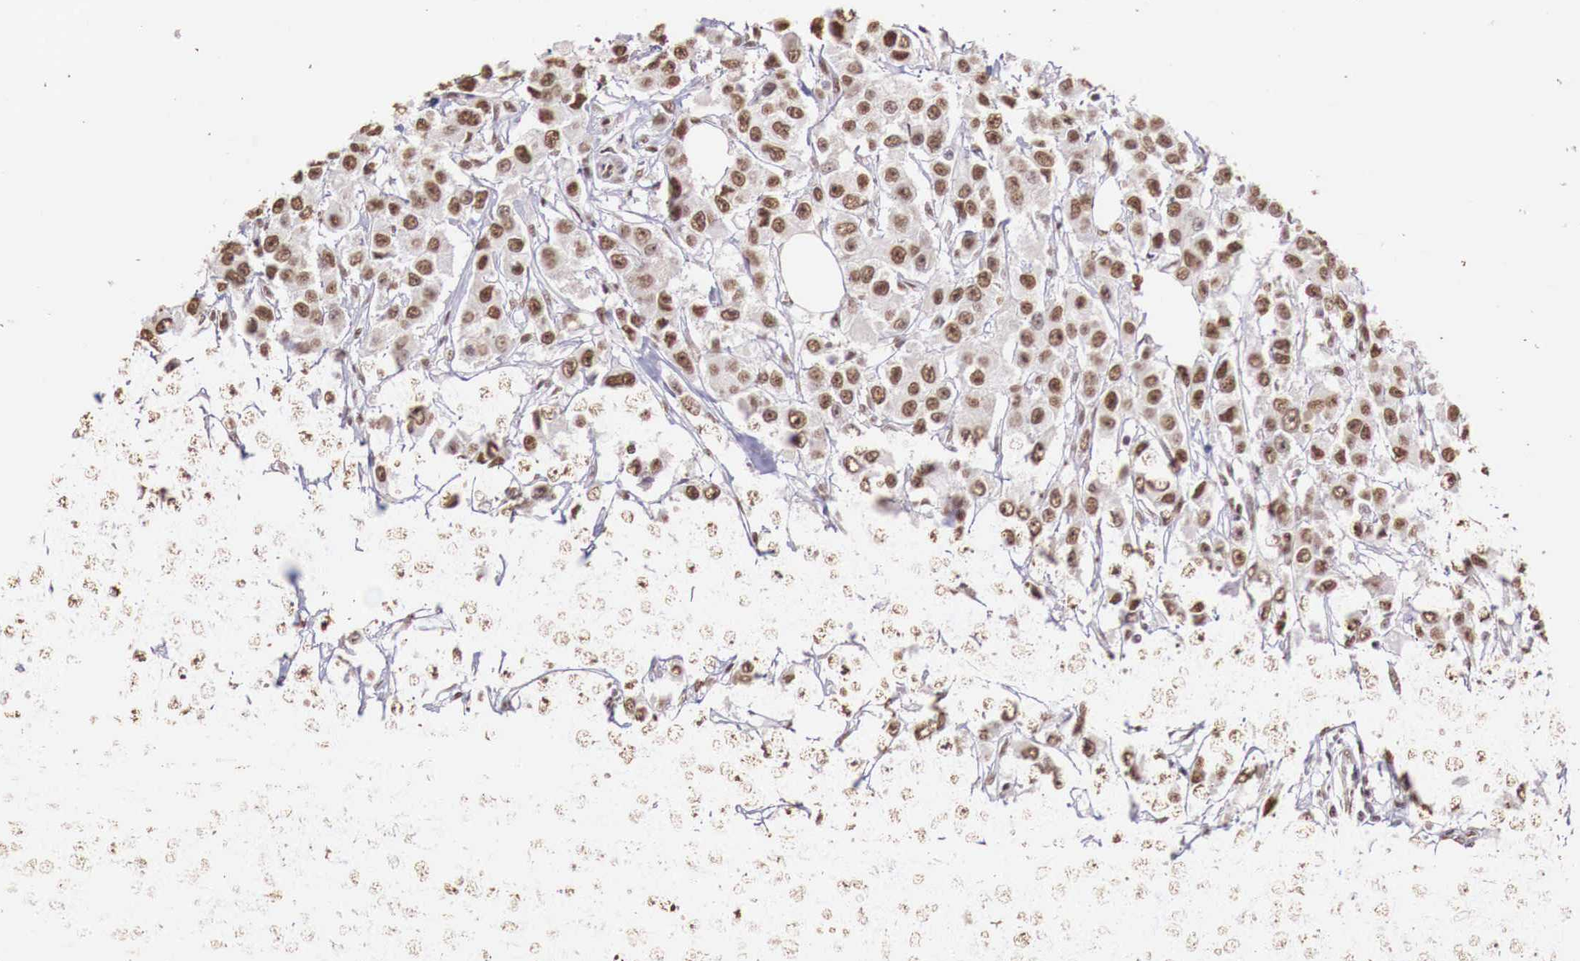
{"staining": {"intensity": "moderate", "quantity": ">75%", "location": "cytoplasmic/membranous,nuclear"}, "tissue": "breast cancer", "cell_type": "Tumor cells", "image_type": "cancer", "snomed": [{"axis": "morphology", "description": "Duct carcinoma"}, {"axis": "topography", "description": "Breast"}], "caption": "Protein expression analysis of human breast cancer reveals moderate cytoplasmic/membranous and nuclear positivity in about >75% of tumor cells.", "gene": "FOXP2", "patient": {"sex": "female", "age": 58}}